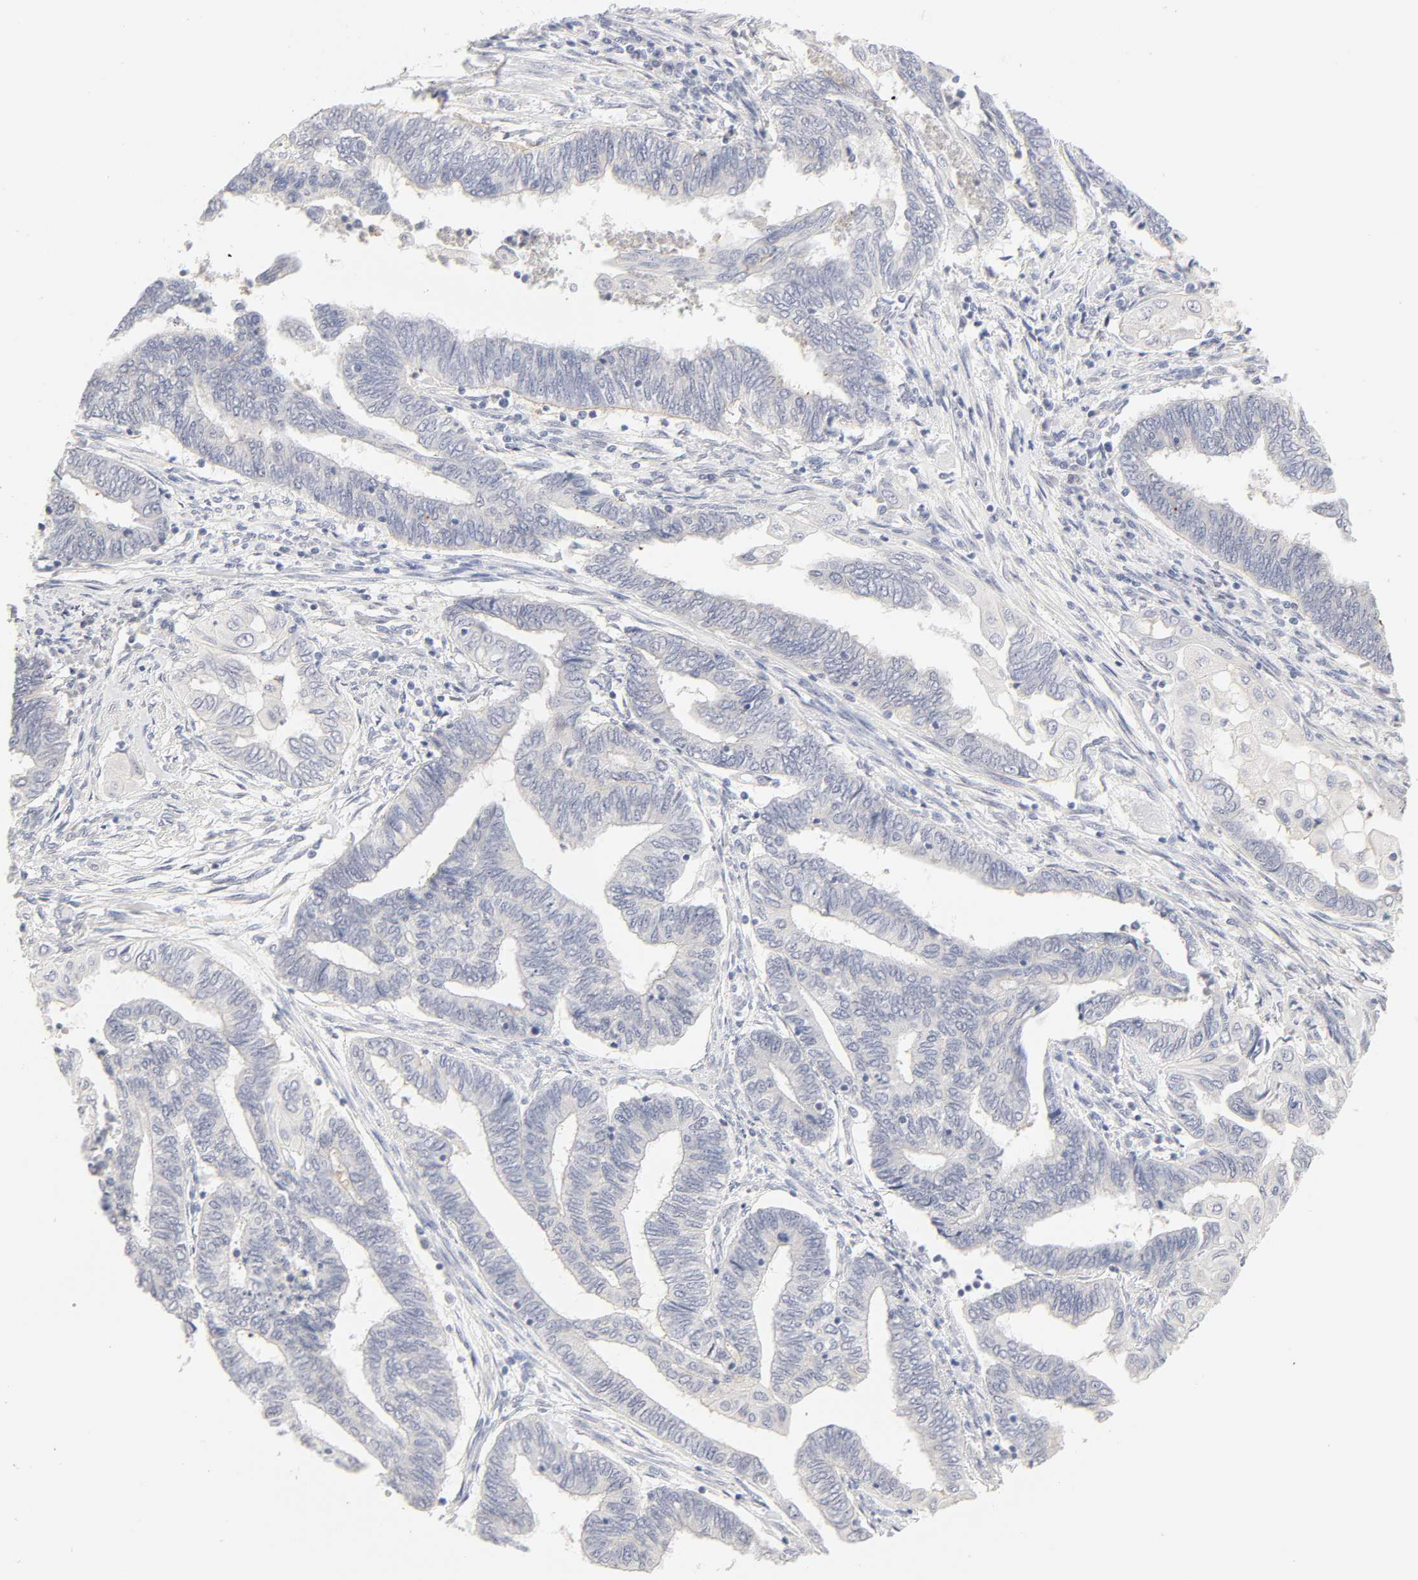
{"staining": {"intensity": "negative", "quantity": "none", "location": "none"}, "tissue": "endometrial cancer", "cell_type": "Tumor cells", "image_type": "cancer", "snomed": [{"axis": "morphology", "description": "Adenocarcinoma, NOS"}, {"axis": "topography", "description": "Uterus"}, {"axis": "topography", "description": "Endometrium"}], "caption": "Image shows no protein positivity in tumor cells of endometrial cancer tissue.", "gene": "CYP4B1", "patient": {"sex": "female", "age": 70}}